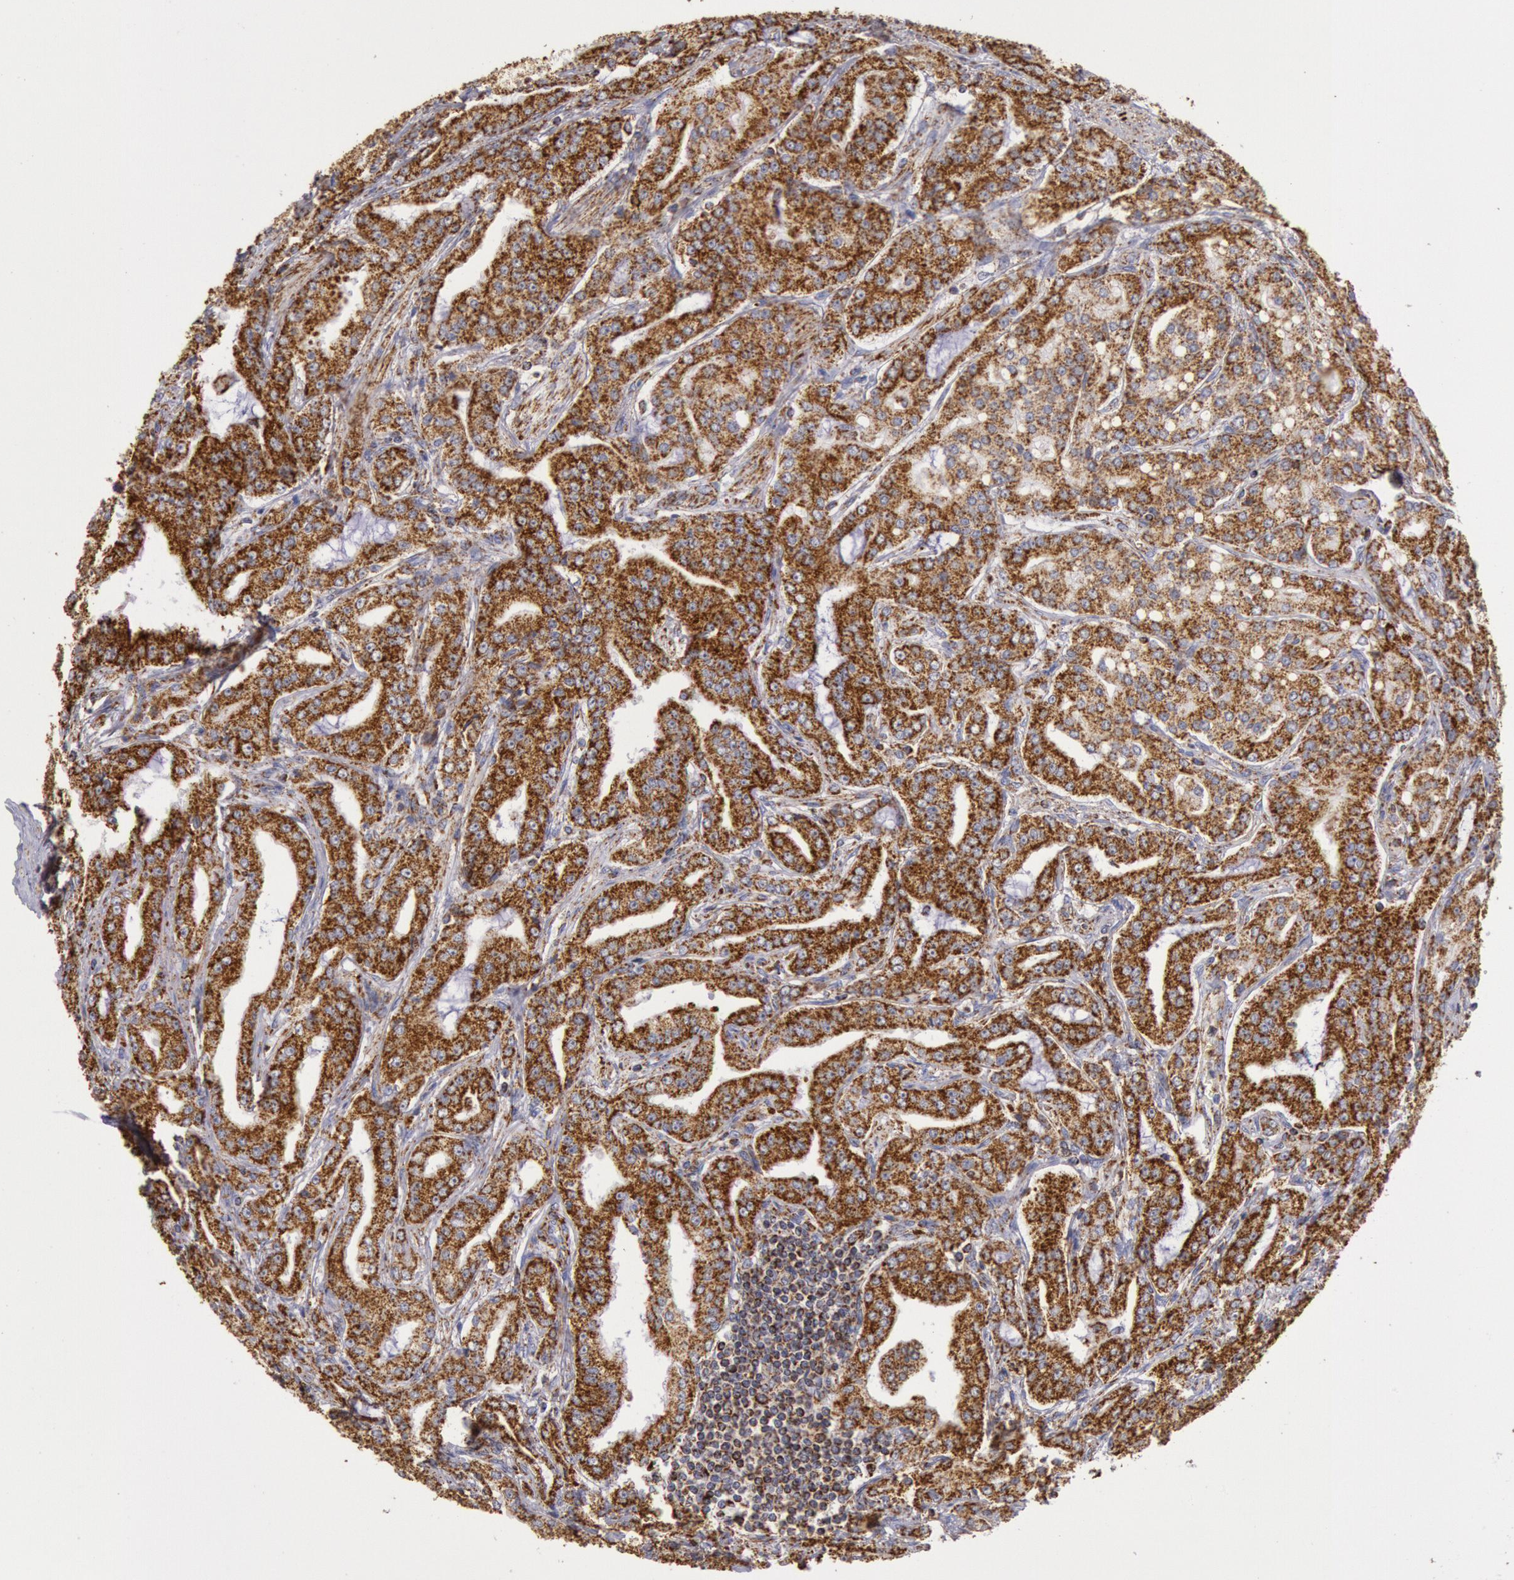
{"staining": {"intensity": "strong", "quantity": ">75%", "location": "cytoplasmic/membranous"}, "tissue": "prostate cancer", "cell_type": "Tumor cells", "image_type": "cancer", "snomed": [{"axis": "morphology", "description": "Adenocarcinoma, Medium grade"}, {"axis": "topography", "description": "Prostate"}], "caption": "Immunohistochemistry of human medium-grade adenocarcinoma (prostate) shows high levels of strong cytoplasmic/membranous expression in approximately >75% of tumor cells.", "gene": "CYC1", "patient": {"sex": "male", "age": 72}}